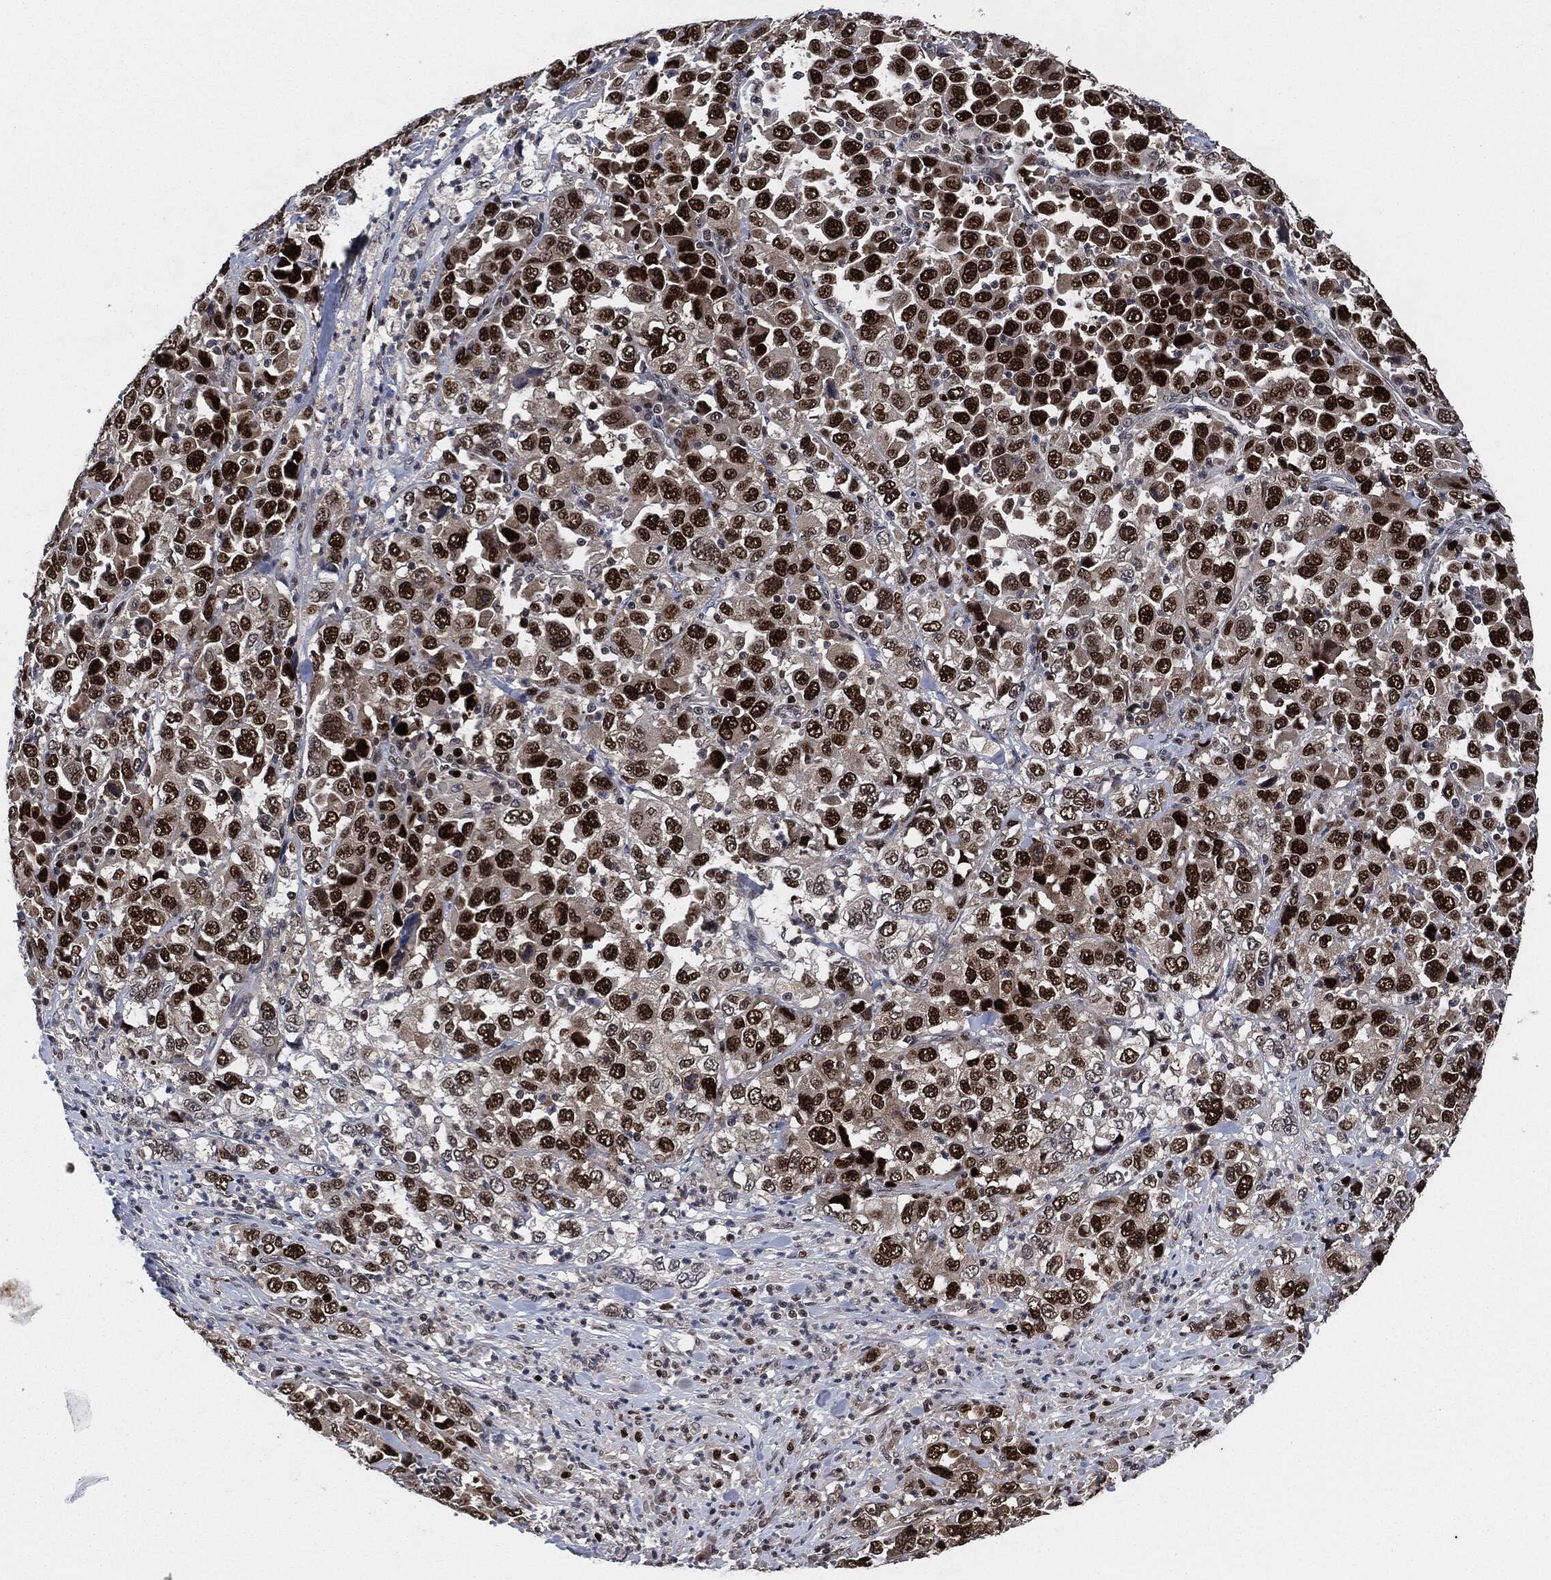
{"staining": {"intensity": "strong", "quantity": ">75%", "location": "nuclear"}, "tissue": "stomach cancer", "cell_type": "Tumor cells", "image_type": "cancer", "snomed": [{"axis": "morphology", "description": "Normal tissue, NOS"}, {"axis": "morphology", "description": "Adenocarcinoma, NOS"}, {"axis": "topography", "description": "Stomach, upper"}, {"axis": "topography", "description": "Stomach"}], "caption": "About >75% of tumor cells in stomach cancer (adenocarcinoma) exhibit strong nuclear protein expression as visualized by brown immunohistochemical staining.", "gene": "PCNA", "patient": {"sex": "male", "age": 59}}